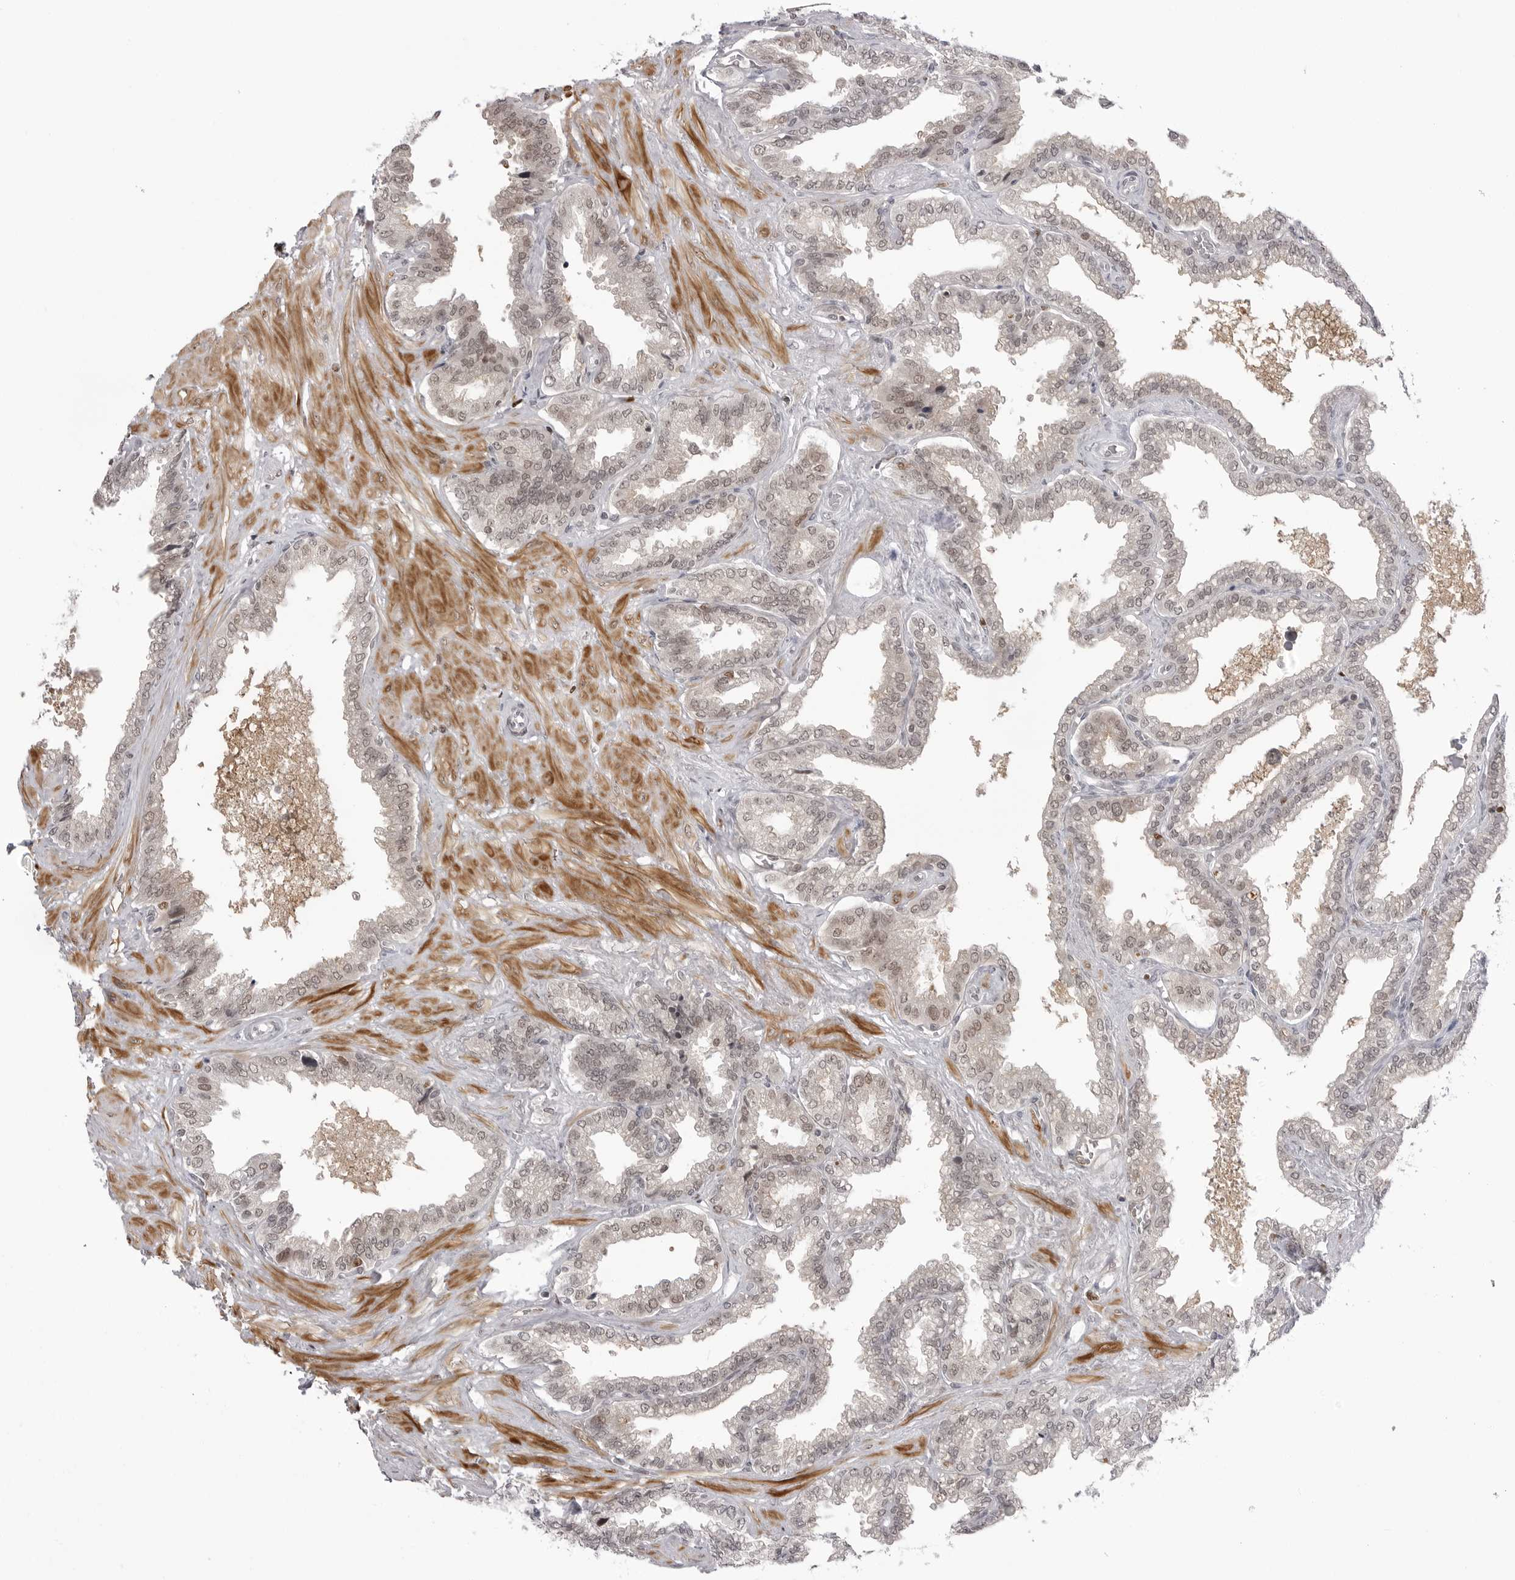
{"staining": {"intensity": "weak", "quantity": "<25%", "location": "nuclear"}, "tissue": "seminal vesicle", "cell_type": "Glandular cells", "image_type": "normal", "snomed": [{"axis": "morphology", "description": "Normal tissue, NOS"}, {"axis": "topography", "description": "Seminal veicle"}], "caption": "Immunohistochemistry (IHC) photomicrograph of normal seminal vesicle: seminal vesicle stained with DAB reveals no significant protein staining in glandular cells. (Immunohistochemistry (IHC), brightfield microscopy, high magnification).", "gene": "PTK2B", "patient": {"sex": "male", "age": 46}}